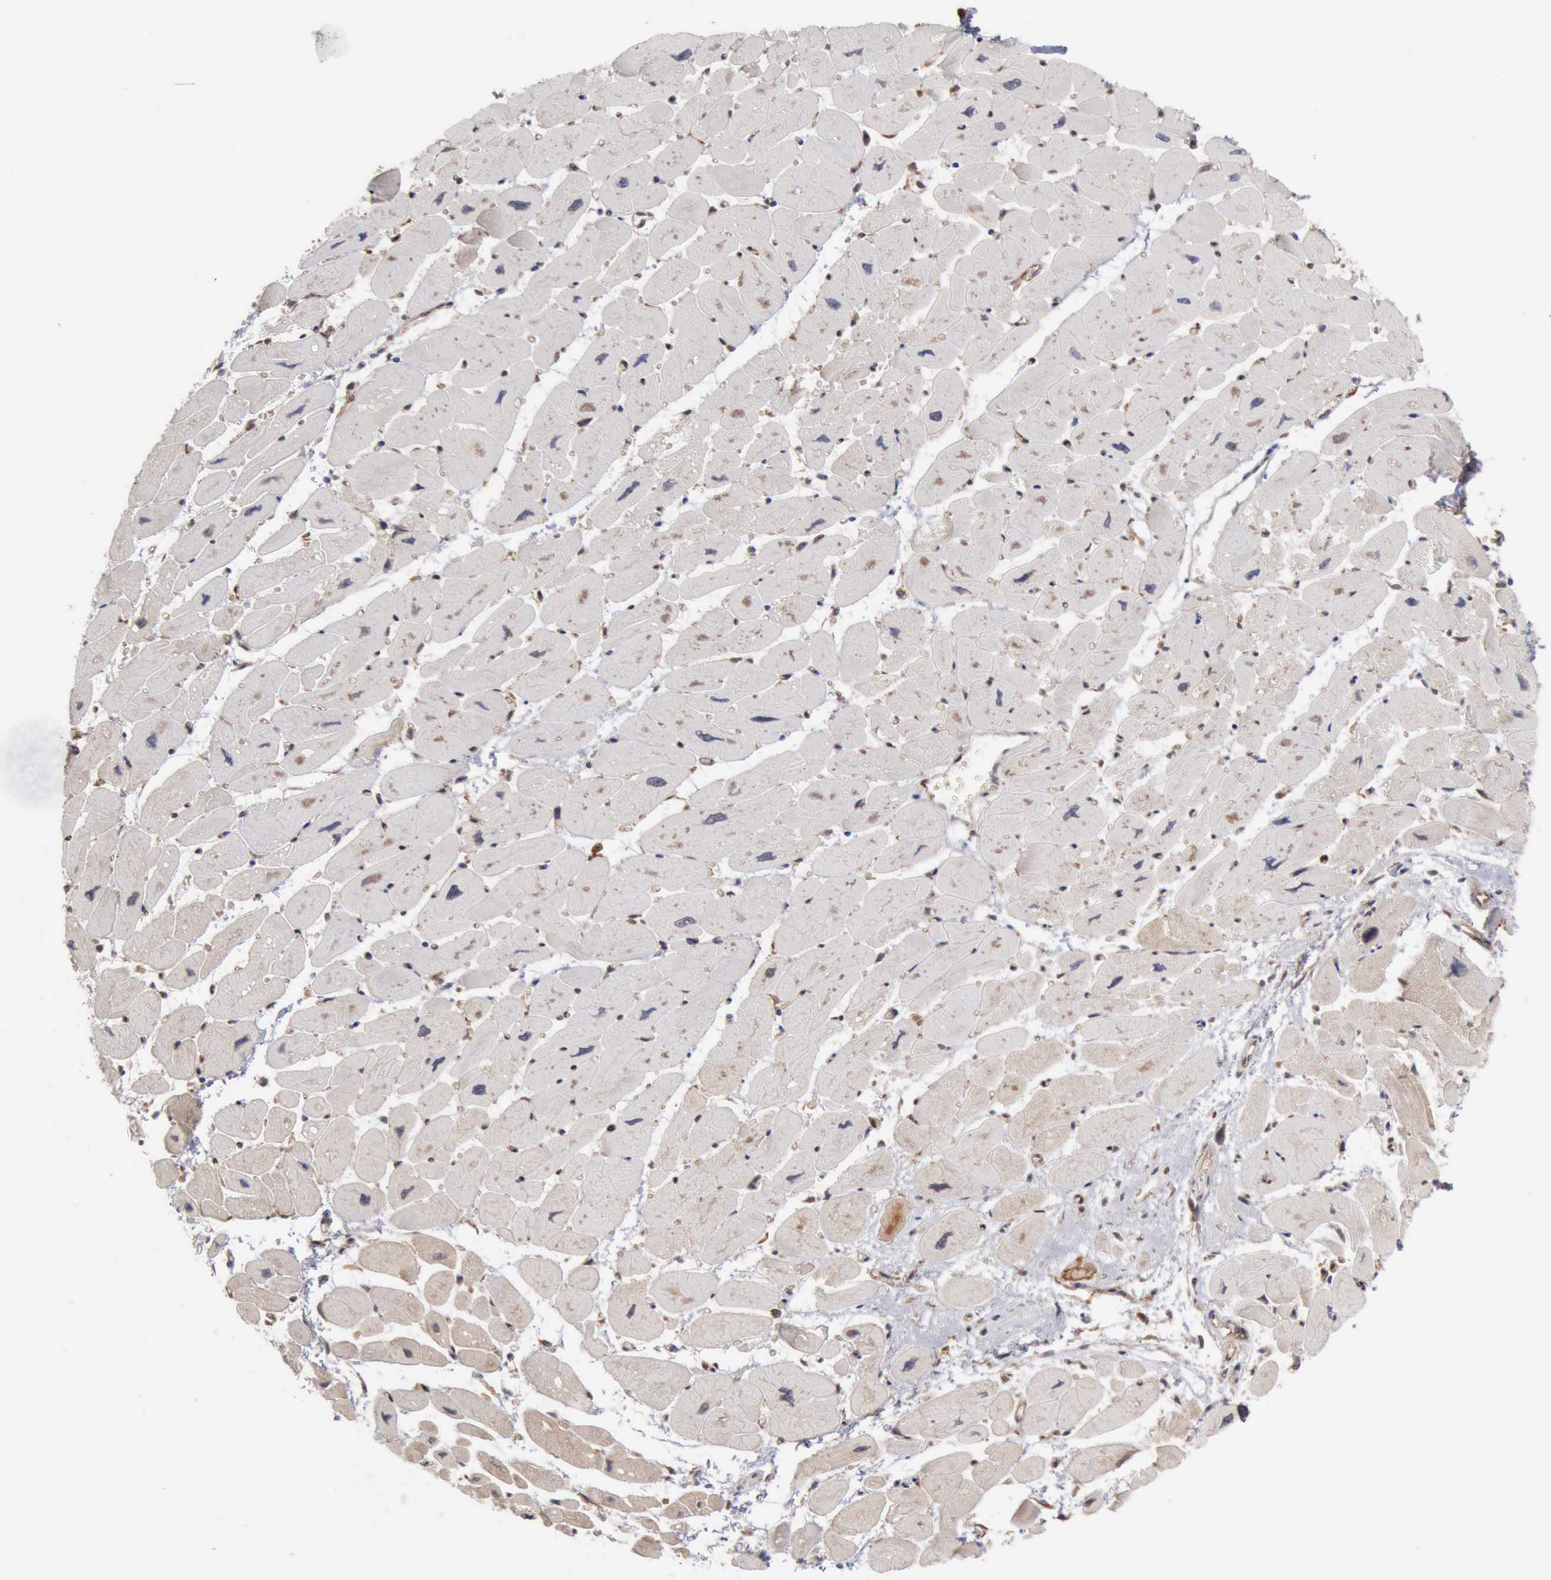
{"staining": {"intensity": "weak", "quantity": ">75%", "location": "cytoplasmic/membranous,nuclear"}, "tissue": "heart muscle", "cell_type": "Cardiomyocytes", "image_type": "normal", "snomed": [{"axis": "morphology", "description": "Normal tissue, NOS"}, {"axis": "topography", "description": "Heart"}], "caption": "IHC histopathology image of unremarkable heart muscle: heart muscle stained using IHC shows low levels of weak protein expression localized specifically in the cytoplasmic/membranous,nuclear of cardiomyocytes, appearing as a cytoplasmic/membranous,nuclear brown color.", "gene": "APOL2", "patient": {"sex": "female", "age": 54}}